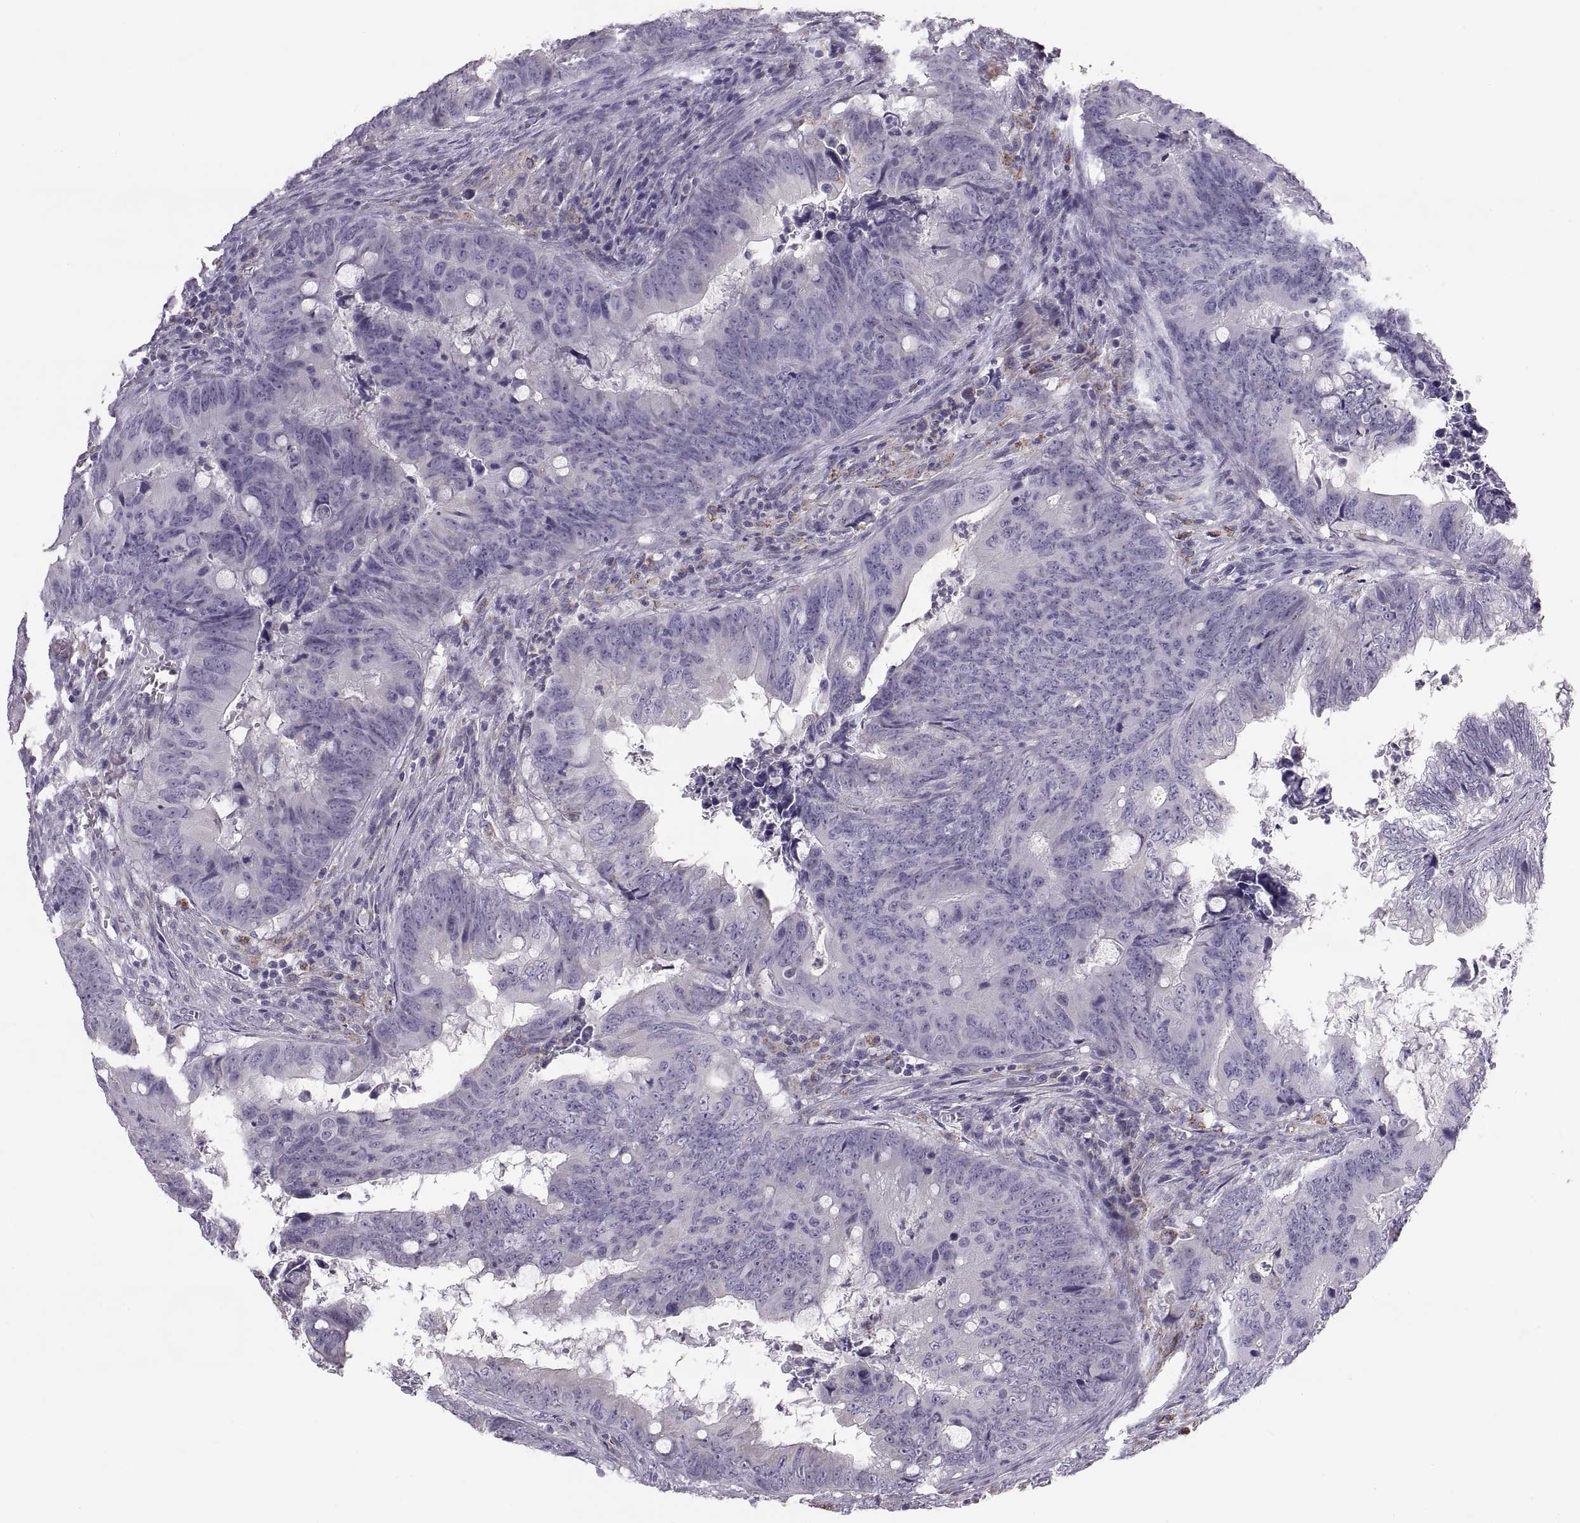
{"staining": {"intensity": "negative", "quantity": "none", "location": "none"}, "tissue": "colorectal cancer", "cell_type": "Tumor cells", "image_type": "cancer", "snomed": [{"axis": "morphology", "description": "Adenocarcinoma, NOS"}, {"axis": "topography", "description": "Colon"}], "caption": "Histopathology image shows no significant protein positivity in tumor cells of adenocarcinoma (colorectal).", "gene": "COL9A3", "patient": {"sex": "female", "age": 82}}